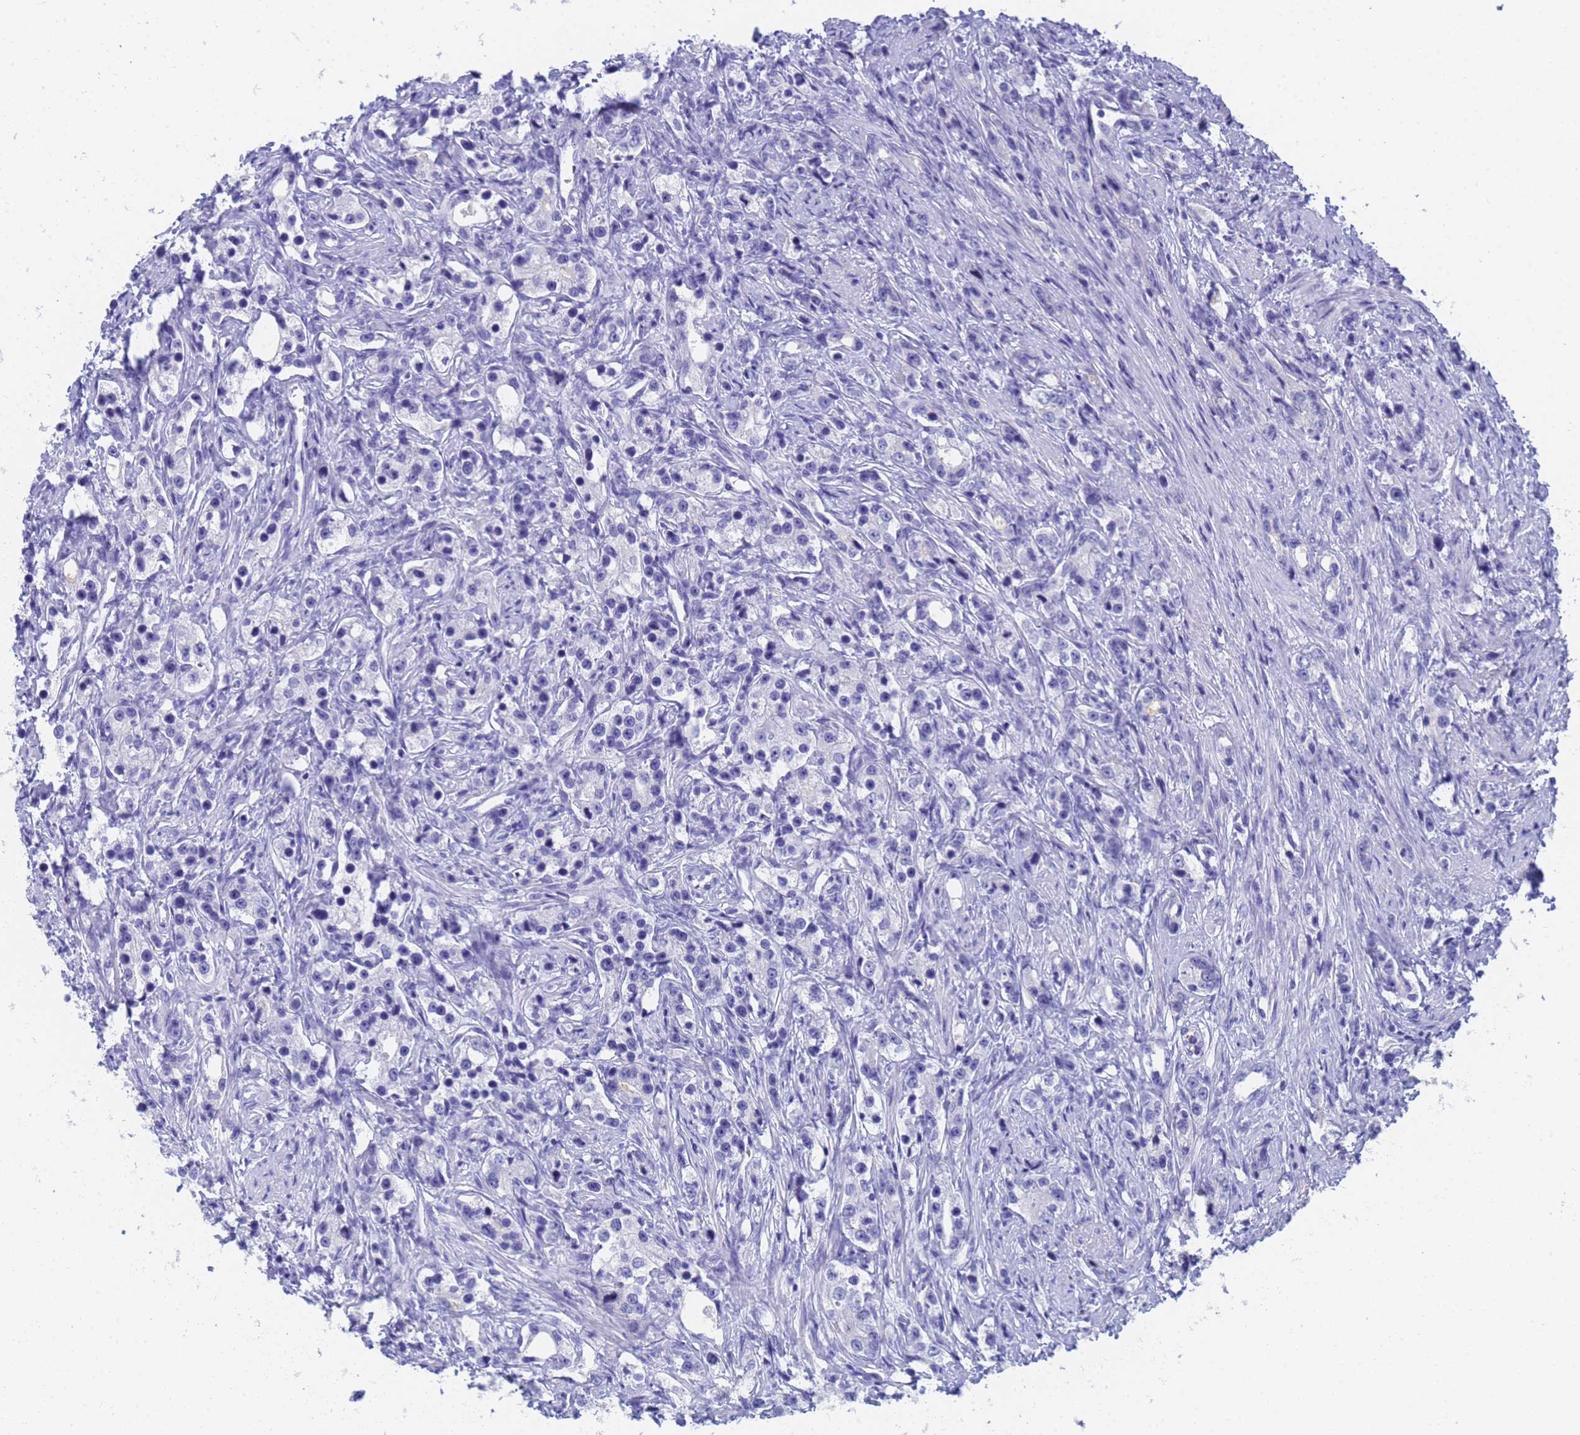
{"staining": {"intensity": "negative", "quantity": "none", "location": "none"}, "tissue": "prostate cancer", "cell_type": "Tumor cells", "image_type": "cancer", "snomed": [{"axis": "morphology", "description": "Adenocarcinoma, High grade"}, {"axis": "topography", "description": "Prostate"}], "caption": "Immunohistochemistry of human prostate adenocarcinoma (high-grade) reveals no positivity in tumor cells. (Brightfield microscopy of DAB (3,3'-diaminobenzidine) IHC at high magnification).", "gene": "STATH", "patient": {"sex": "male", "age": 63}}